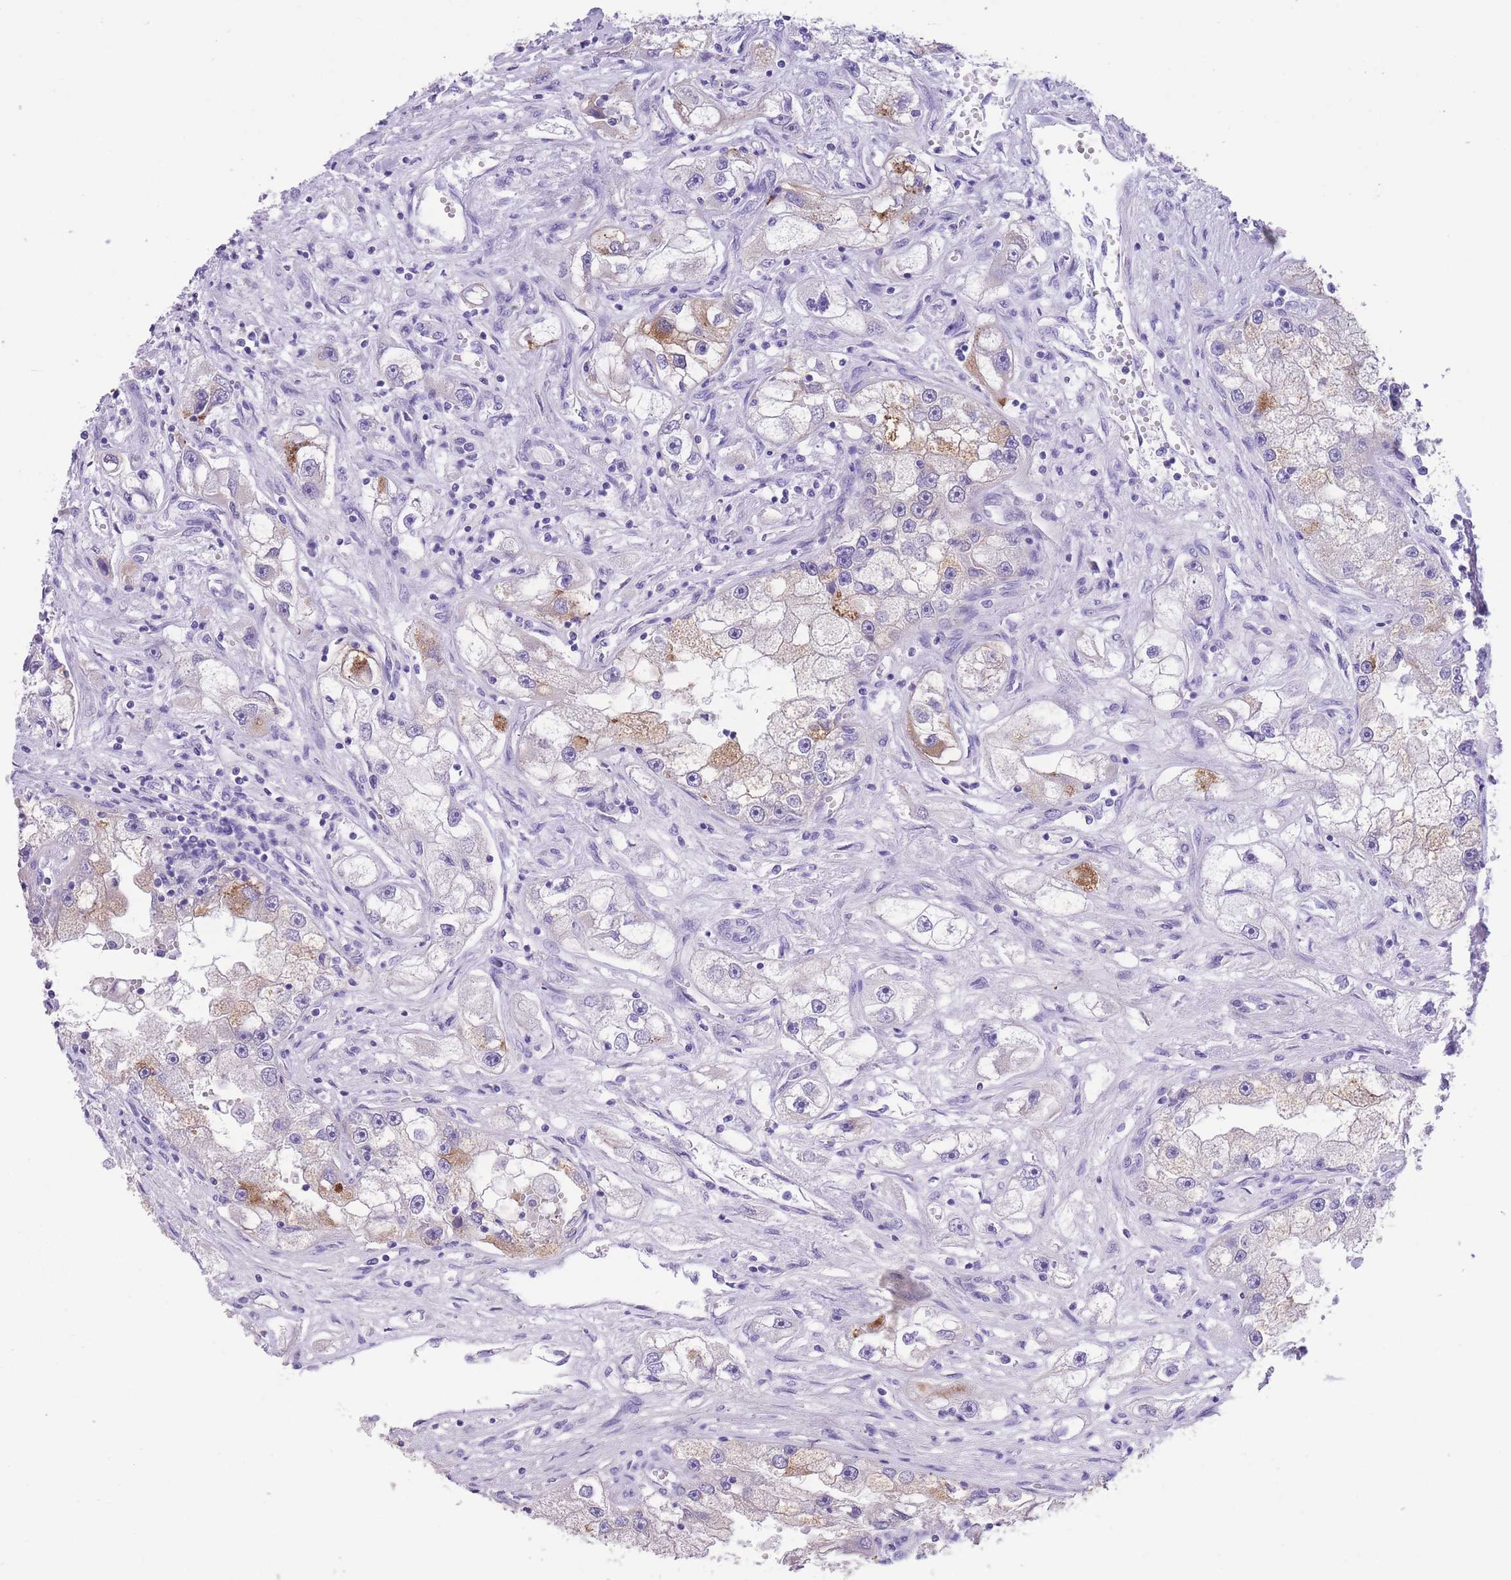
{"staining": {"intensity": "negative", "quantity": "none", "location": "none"}, "tissue": "renal cancer", "cell_type": "Tumor cells", "image_type": "cancer", "snomed": [{"axis": "morphology", "description": "Adenocarcinoma, NOS"}, {"axis": "topography", "description": "Kidney"}], "caption": "Tumor cells show no significant protein staining in renal cancer. (DAB immunohistochemistry visualized using brightfield microscopy, high magnification).", "gene": "RAI2", "patient": {"sex": "male", "age": 63}}